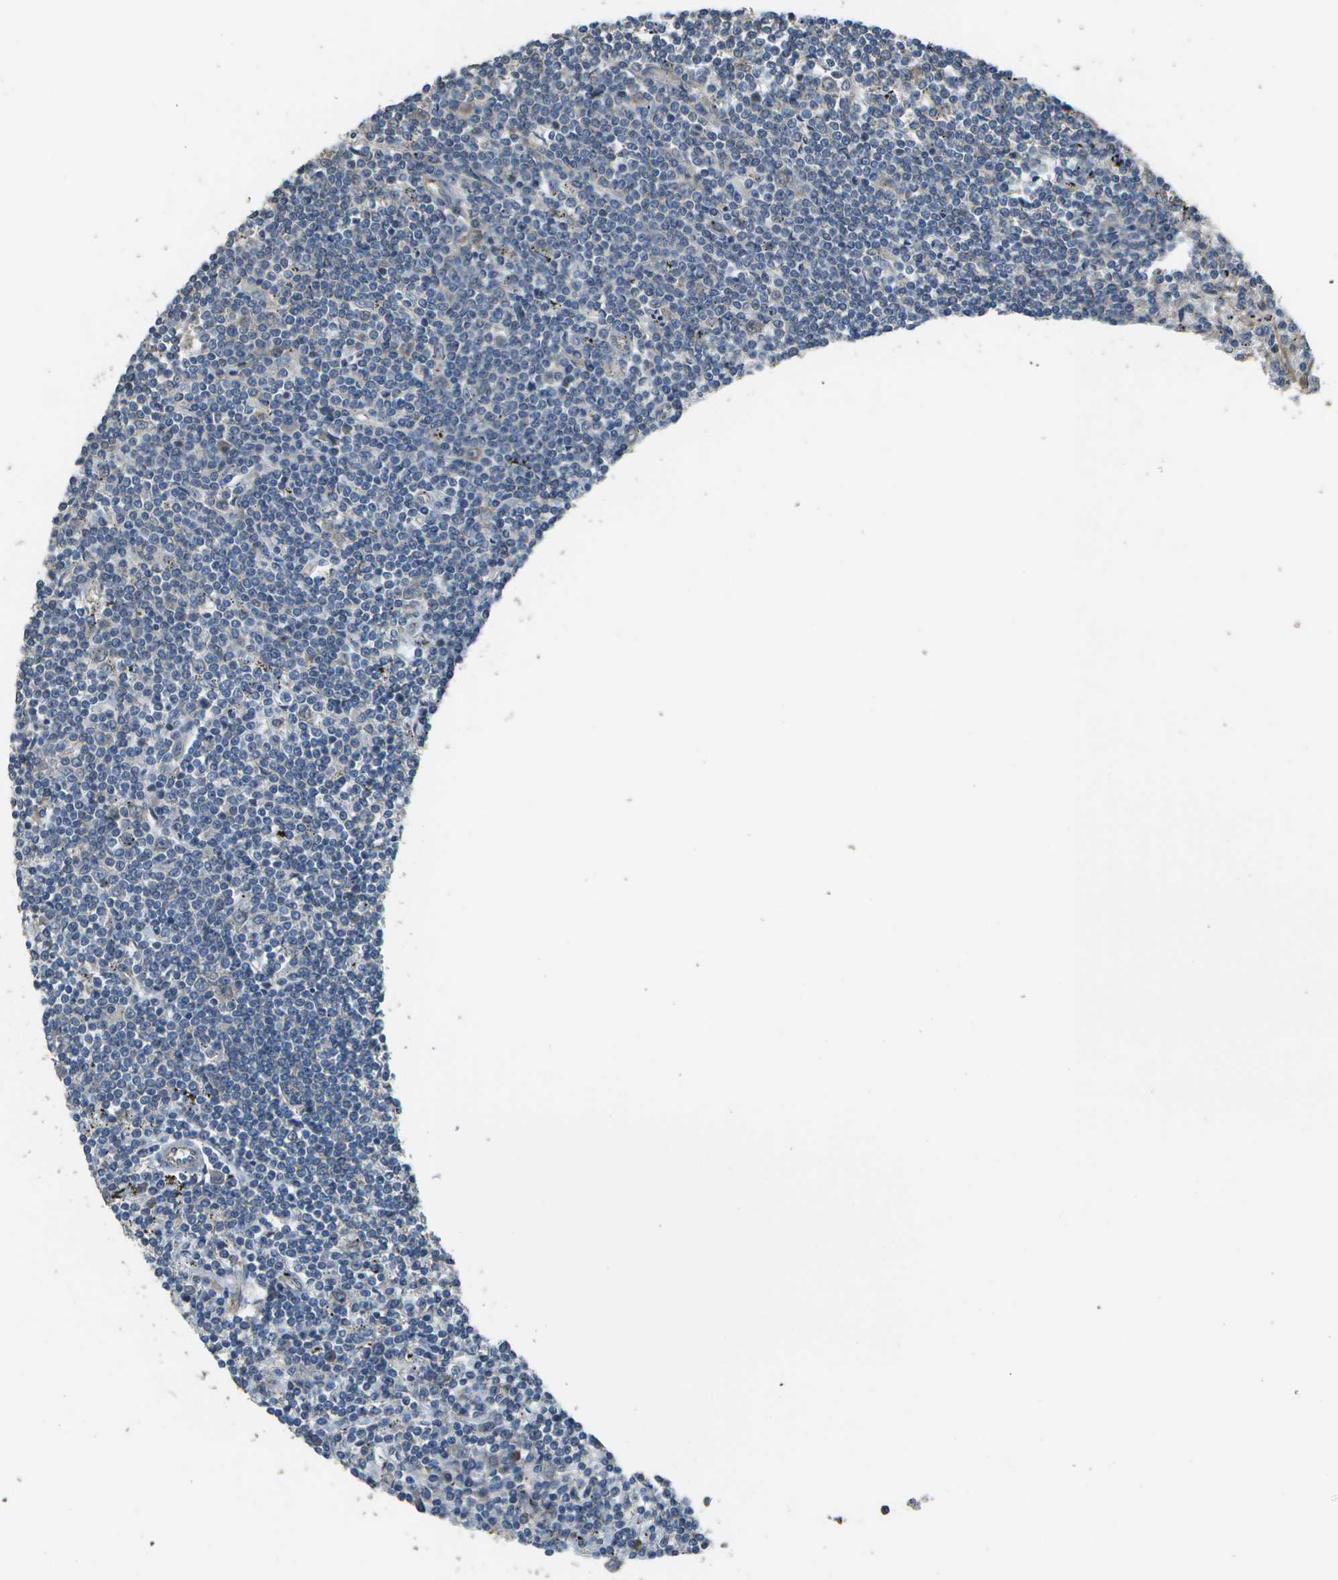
{"staining": {"intensity": "negative", "quantity": "none", "location": "none"}, "tissue": "lymphoma", "cell_type": "Tumor cells", "image_type": "cancer", "snomed": [{"axis": "morphology", "description": "Malignant lymphoma, non-Hodgkin's type, Low grade"}, {"axis": "topography", "description": "Spleen"}], "caption": "This histopathology image is of lymphoma stained with immunohistochemistry to label a protein in brown with the nuclei are counter-stained blue. There is no expression in tumor cells.", "gene": "CLNS1A", "patient": {"sex": "male", "age": 76}}